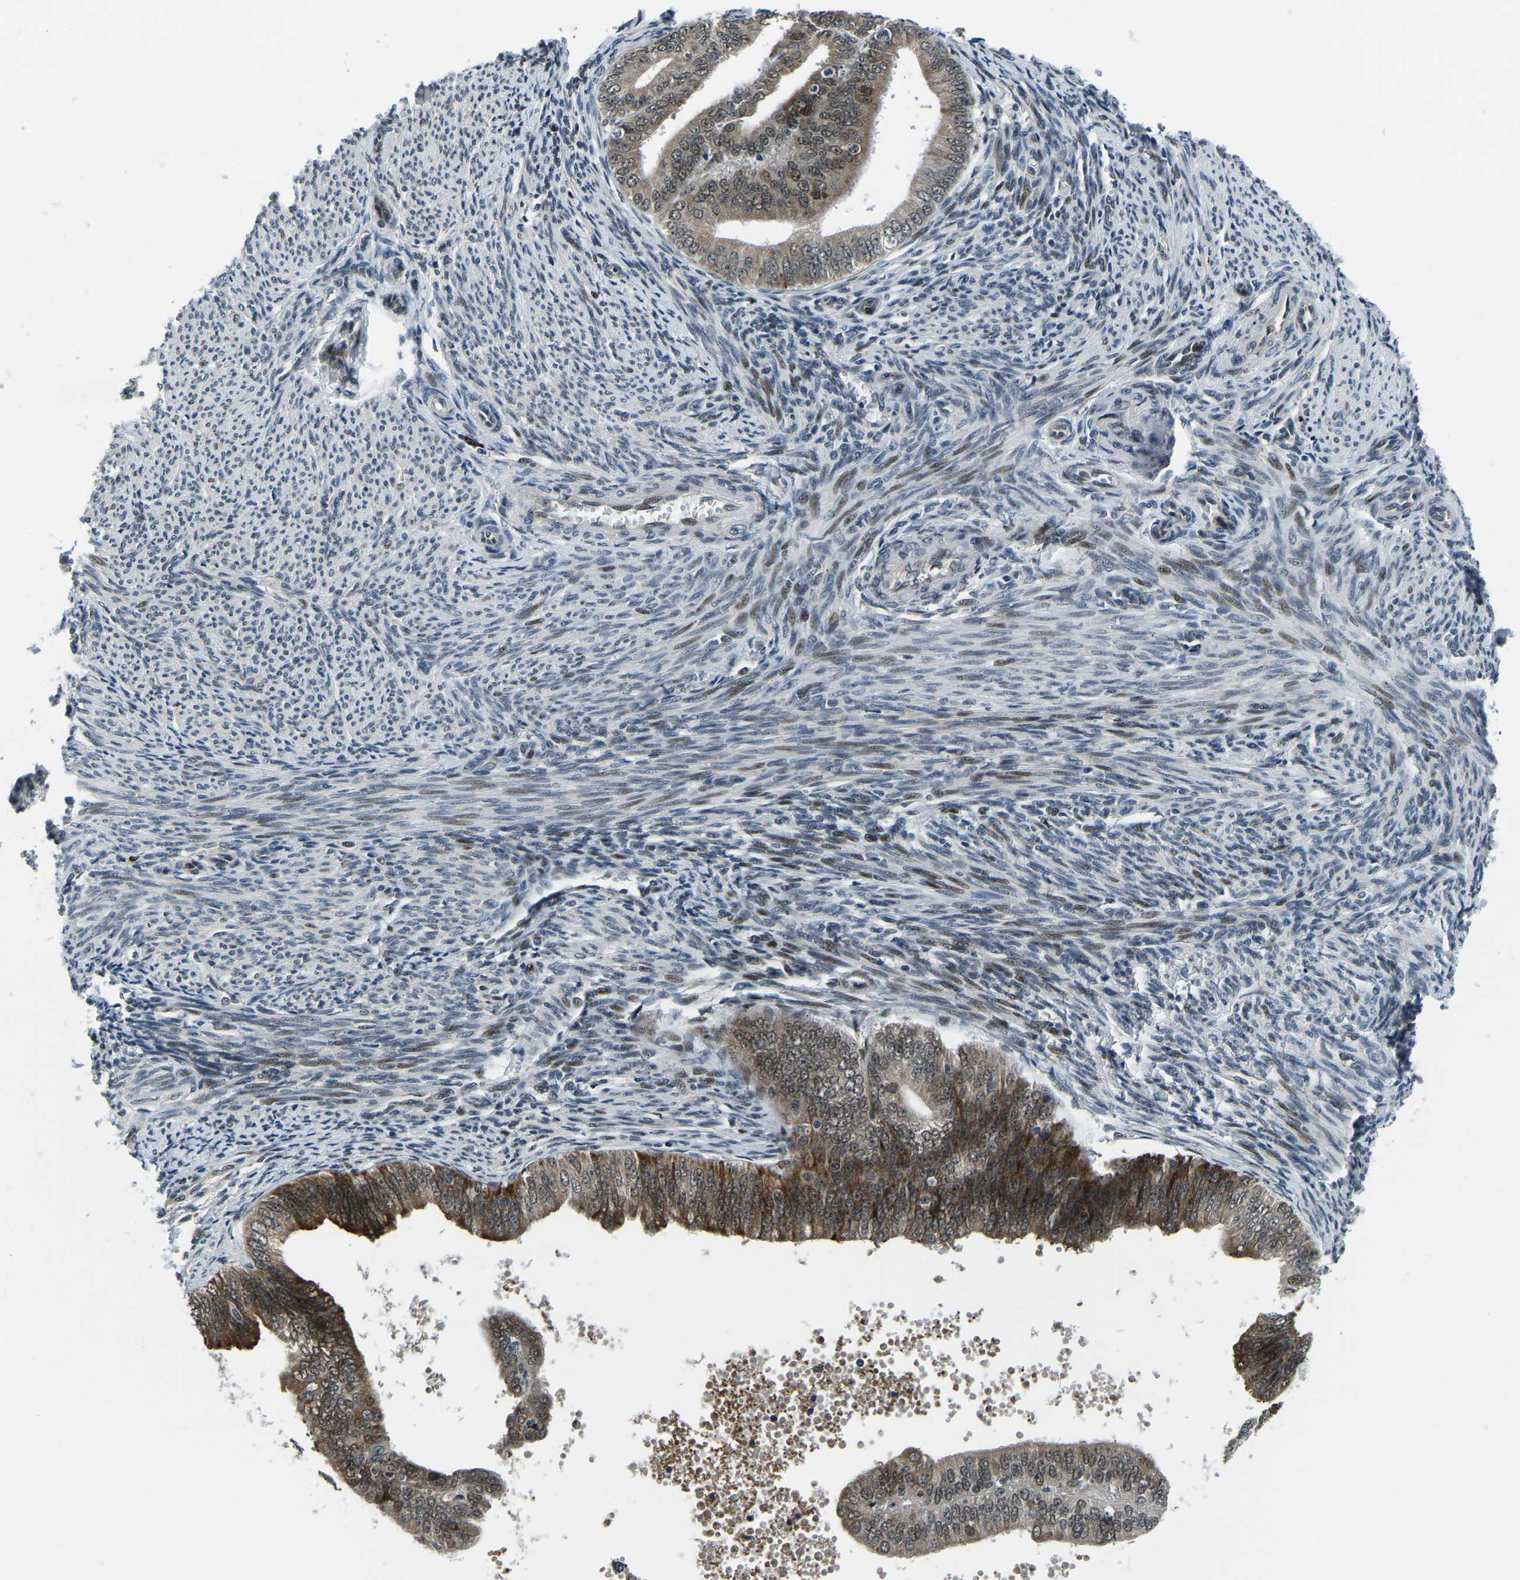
{"staining": {"intensity": "moderate", "quantity": ">75%", "location": "cytoplasmic/membranous,nuclear"}, "tissue": "endometrial cancer", "cell_type": "Tumor cells", "image_type": "cancer", "snomed": [{"axis": "morphology", "description": "Adenocarcinoma, NOS"}, {"axis": "topography", "description": "Endometrium"}], "caption": "There is medium levels of moderate cytoplasmic/membranous and nuclear expression in tumor cells of adenocarcinoma (endometrial), as demonstrated by immunohistochemical staining (brown color).", "gene": "ING2", "patient": {"sex": "female", "age": 63}}